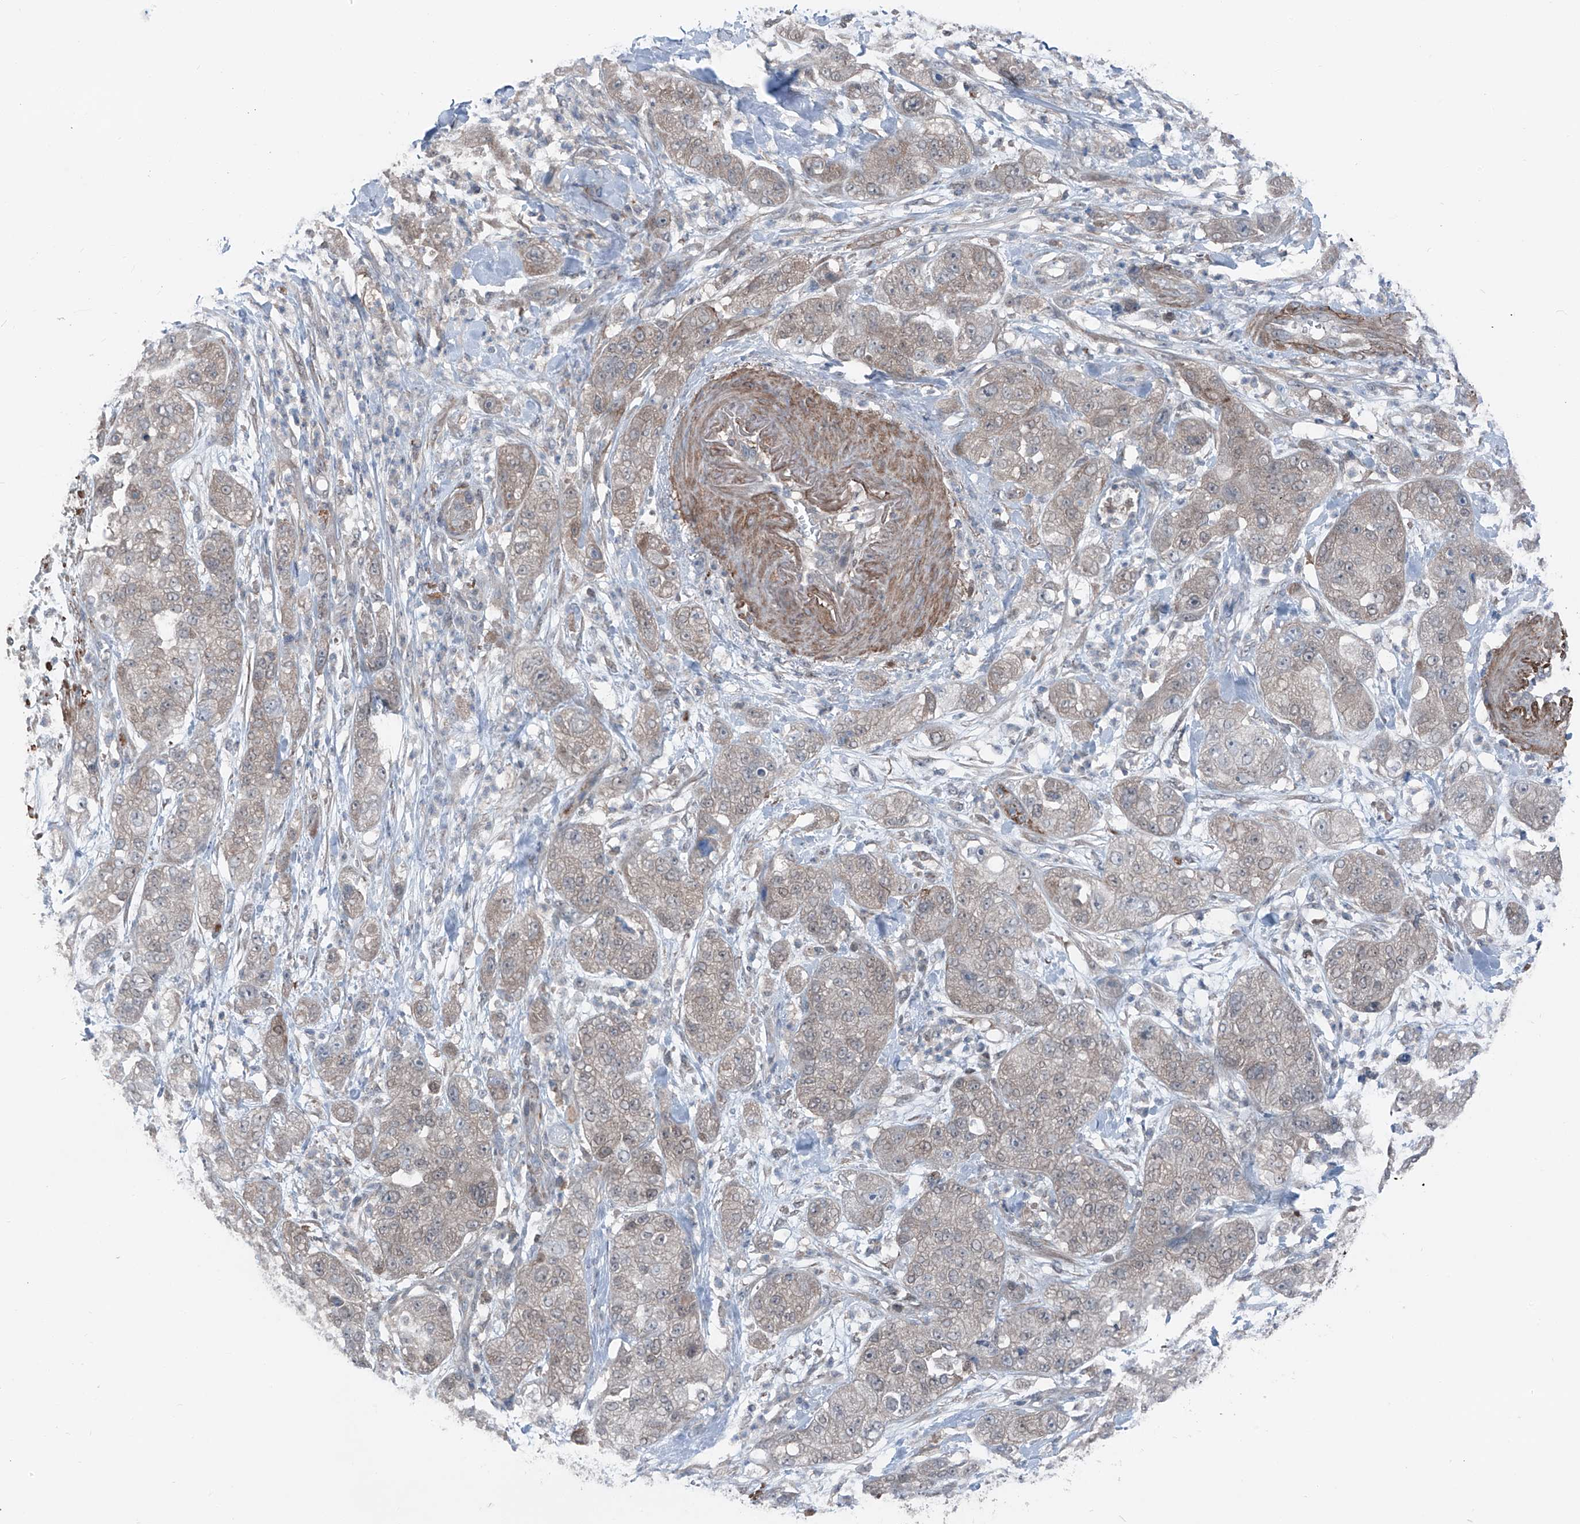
{"staining": {"intensity": "weak", "quantity": "<25%", "location": "cytoplasmic/membranous"}, "tissue": "pancreatic cancer", "cell_type": "Tumor cells", "image_type": "cancer", "snomed": [{"axis": "morphology", "description": "Adenocarcinoma, NOS"}, {"axis": "topography", "description": "Pancreas"}], "caption": "This is a photomicrograph of immunohistochemistry (IHC) staining of pancreatic cancer (adenocarcinoma), which shows no expression in tumor cells.", "gene": "HSPB11", "patient": {"sex": "female", "age": 78}}